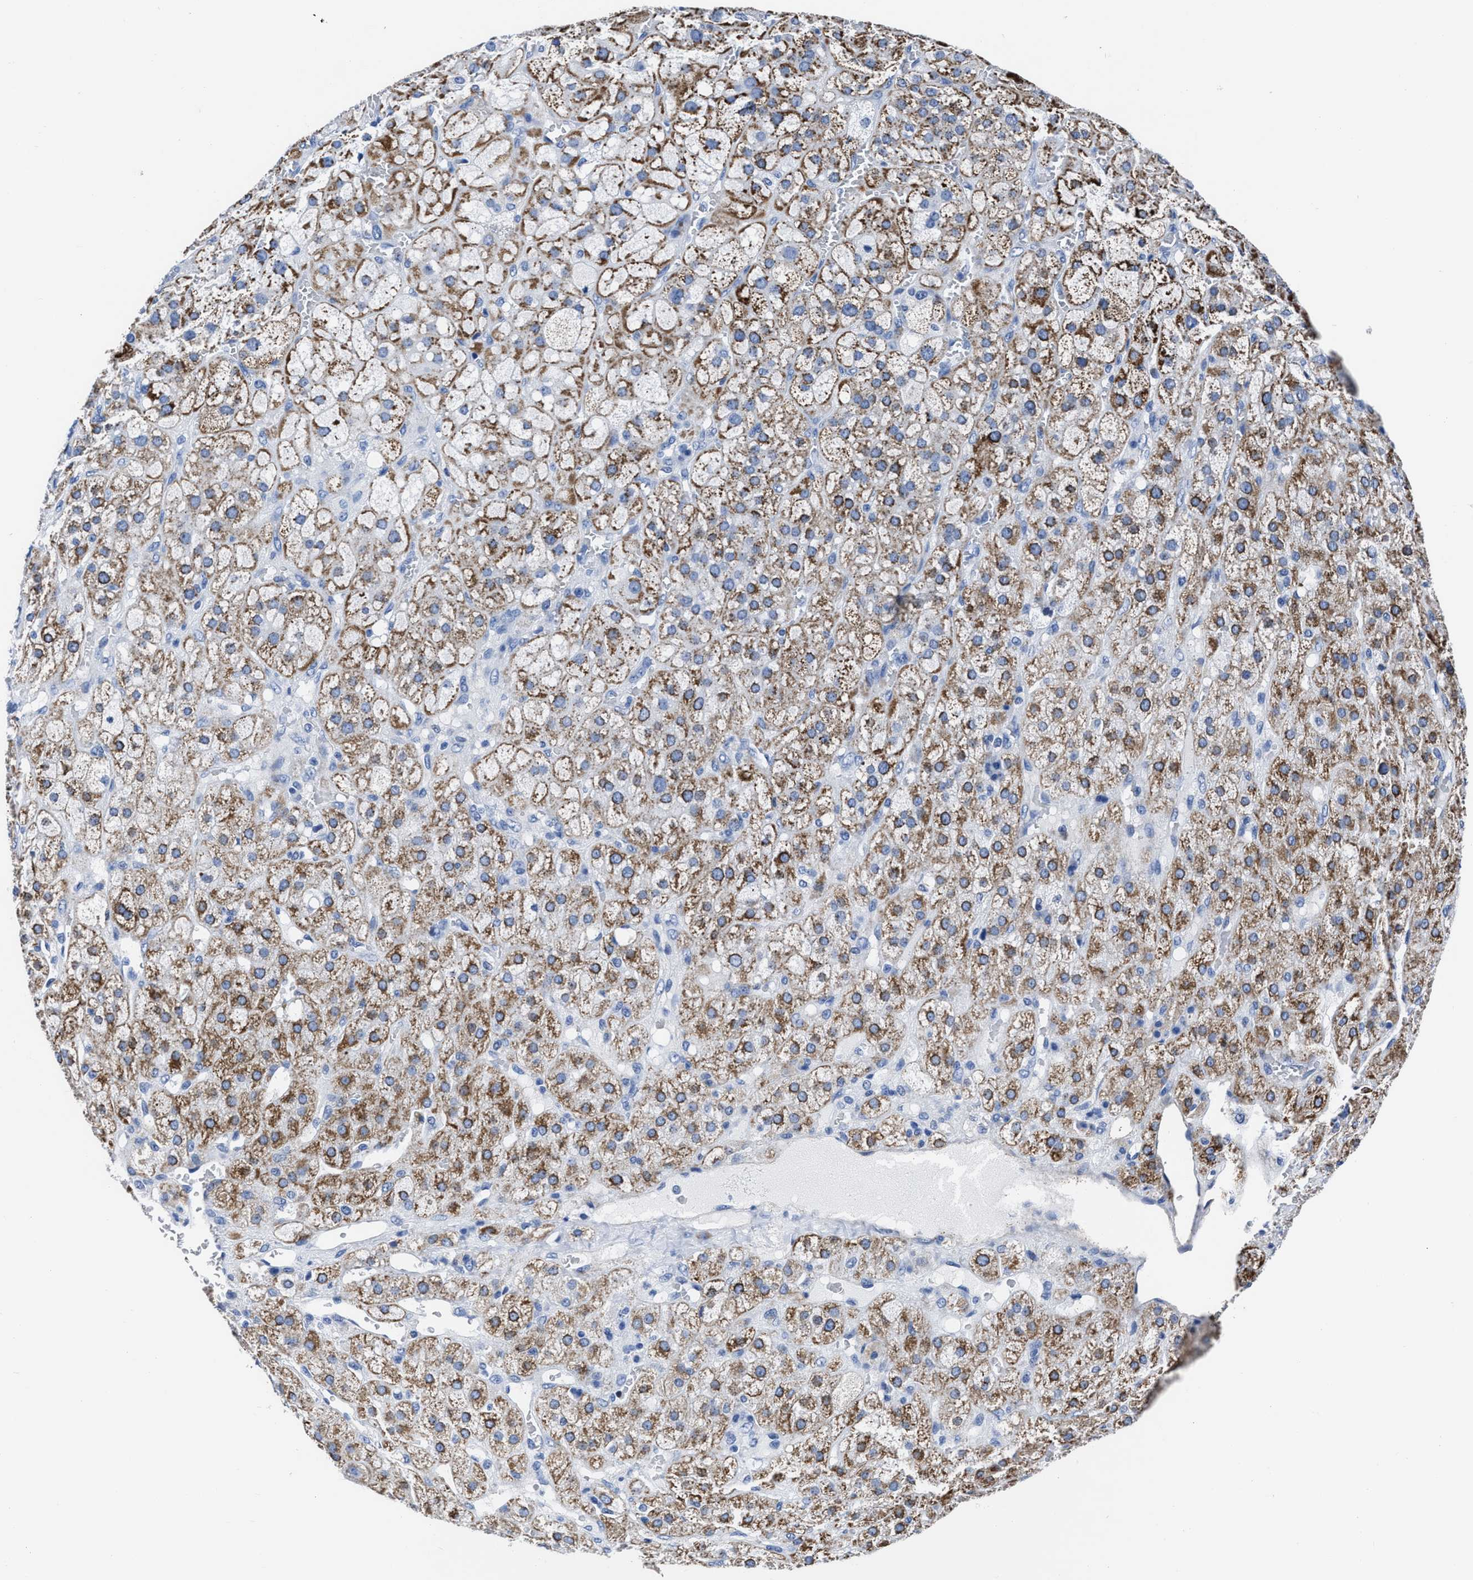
{"staining": {"intensity": "moderate", "quantity": ">75%", "location": "cytoplasmic/membranous"}, "tissue": "adrenal gland", "cell_type": "Glandular cells", "image_type": "normal", "snomed": [{"axis": "morphology", "description": "Normal tissue, NOS"}, {"axis": "topography", "description": "Adrenal gland"}], "caption": "The histopathology image shows staining of benign adrenal gland, revealing moderate cytoplasmic/membranous protein expression (brown color) within glandular cells.", "gene": "KCNMB3", "patient": {"sex": "female", "age": 47}}